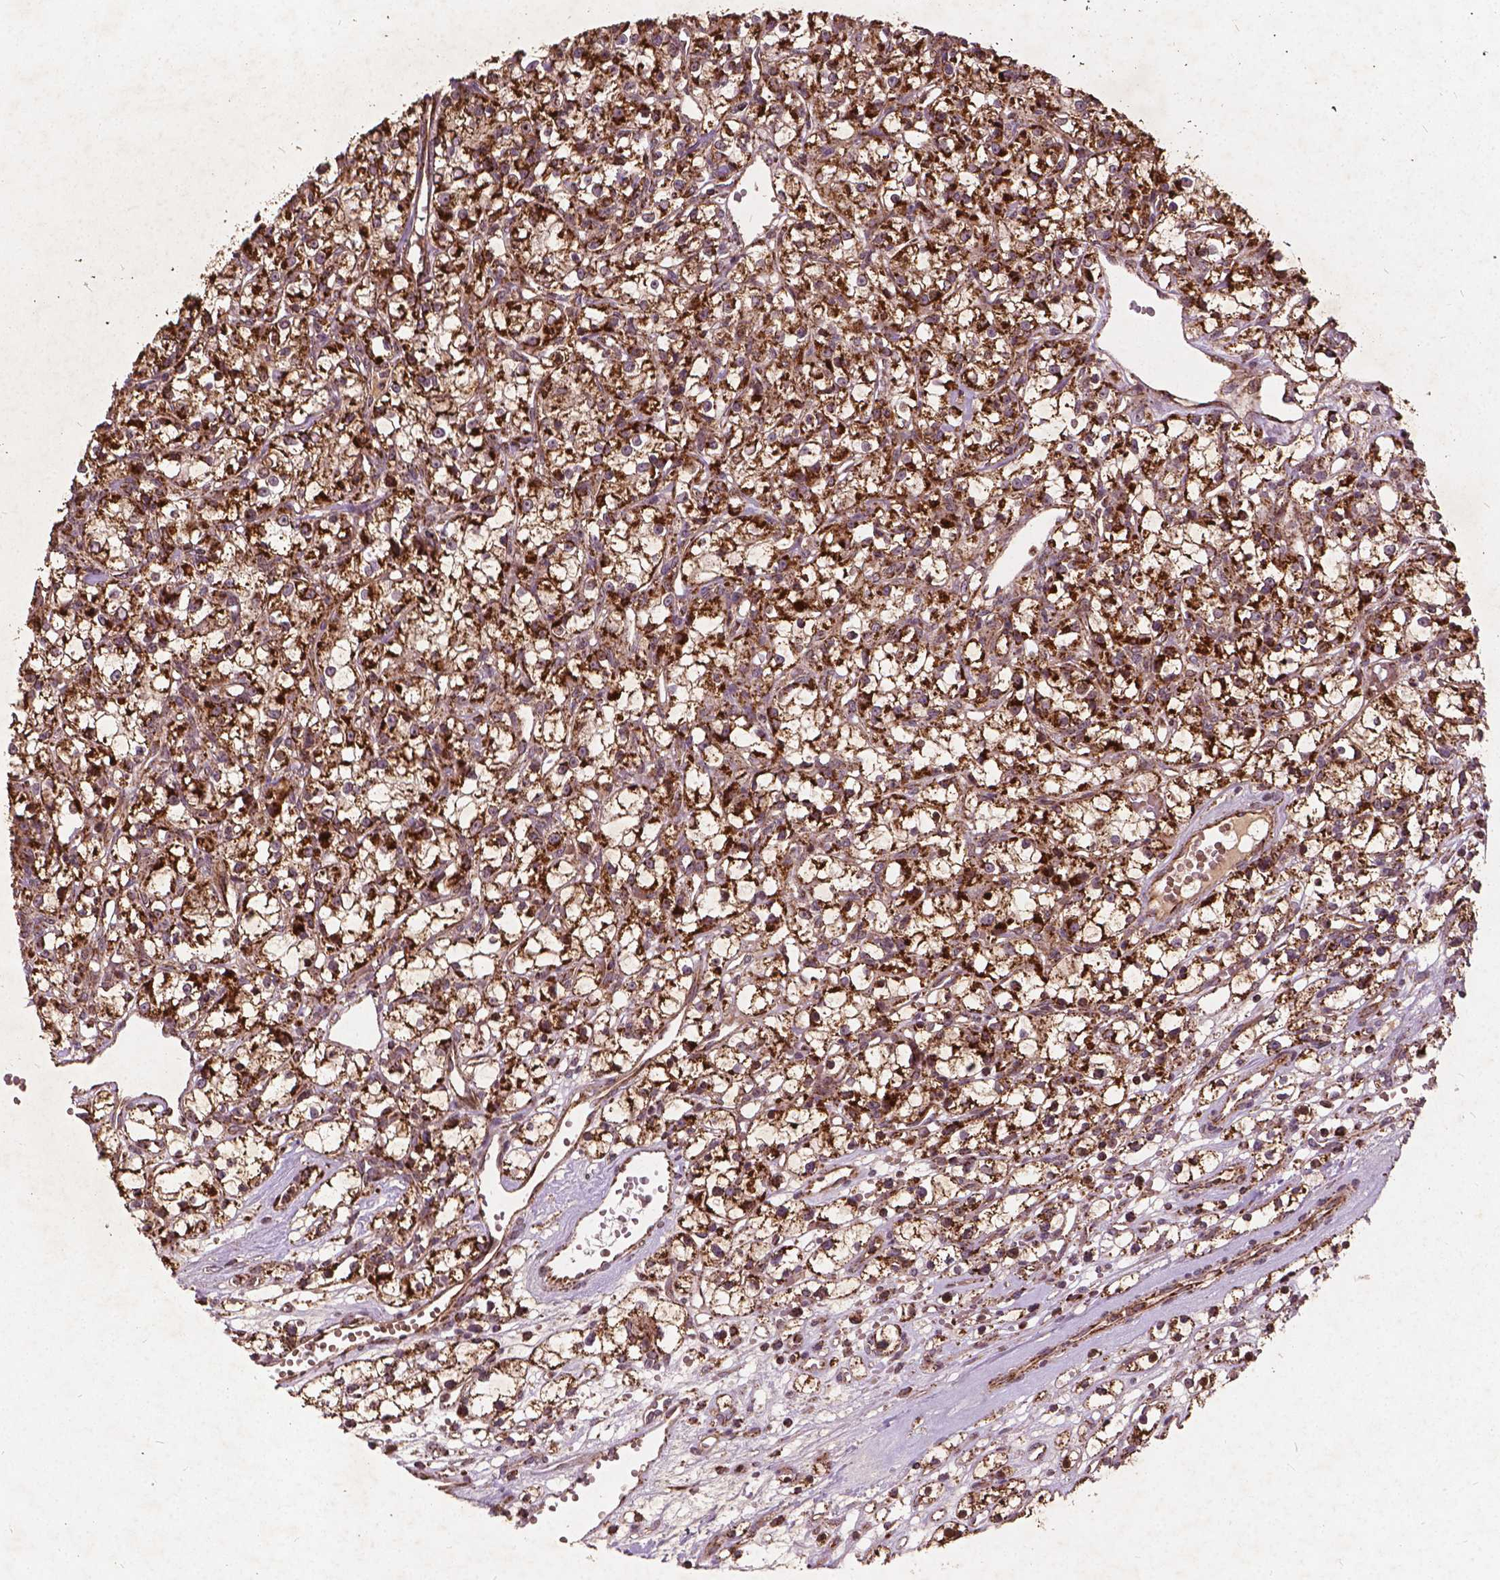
{"staining": {"intensity": "strong", "quantity": ">75%", "location": "cytoplasmic/membranous"}, "tissue": "renal cancer", "cell_type": "Tumor cells", "image_type": "cancer", "snomed": [{"axis": "morphology", "description": "Adenocarcinoma, NOS"}, {"axis": "topography", "description": "Kidney"}], "caption": "IHC histopathology image of neoplastic tissue: human renal adenocarcinoma stained using immunohistochemistry (IHC) displays high levels of strong protein expression localized specifically in the cytoplasmic/membranous of tumor cells, appearing as a cytoplasmic/membranous brown color.", "gene": "UBXN2A", "patient": {"sex": "female", "age": 59}}